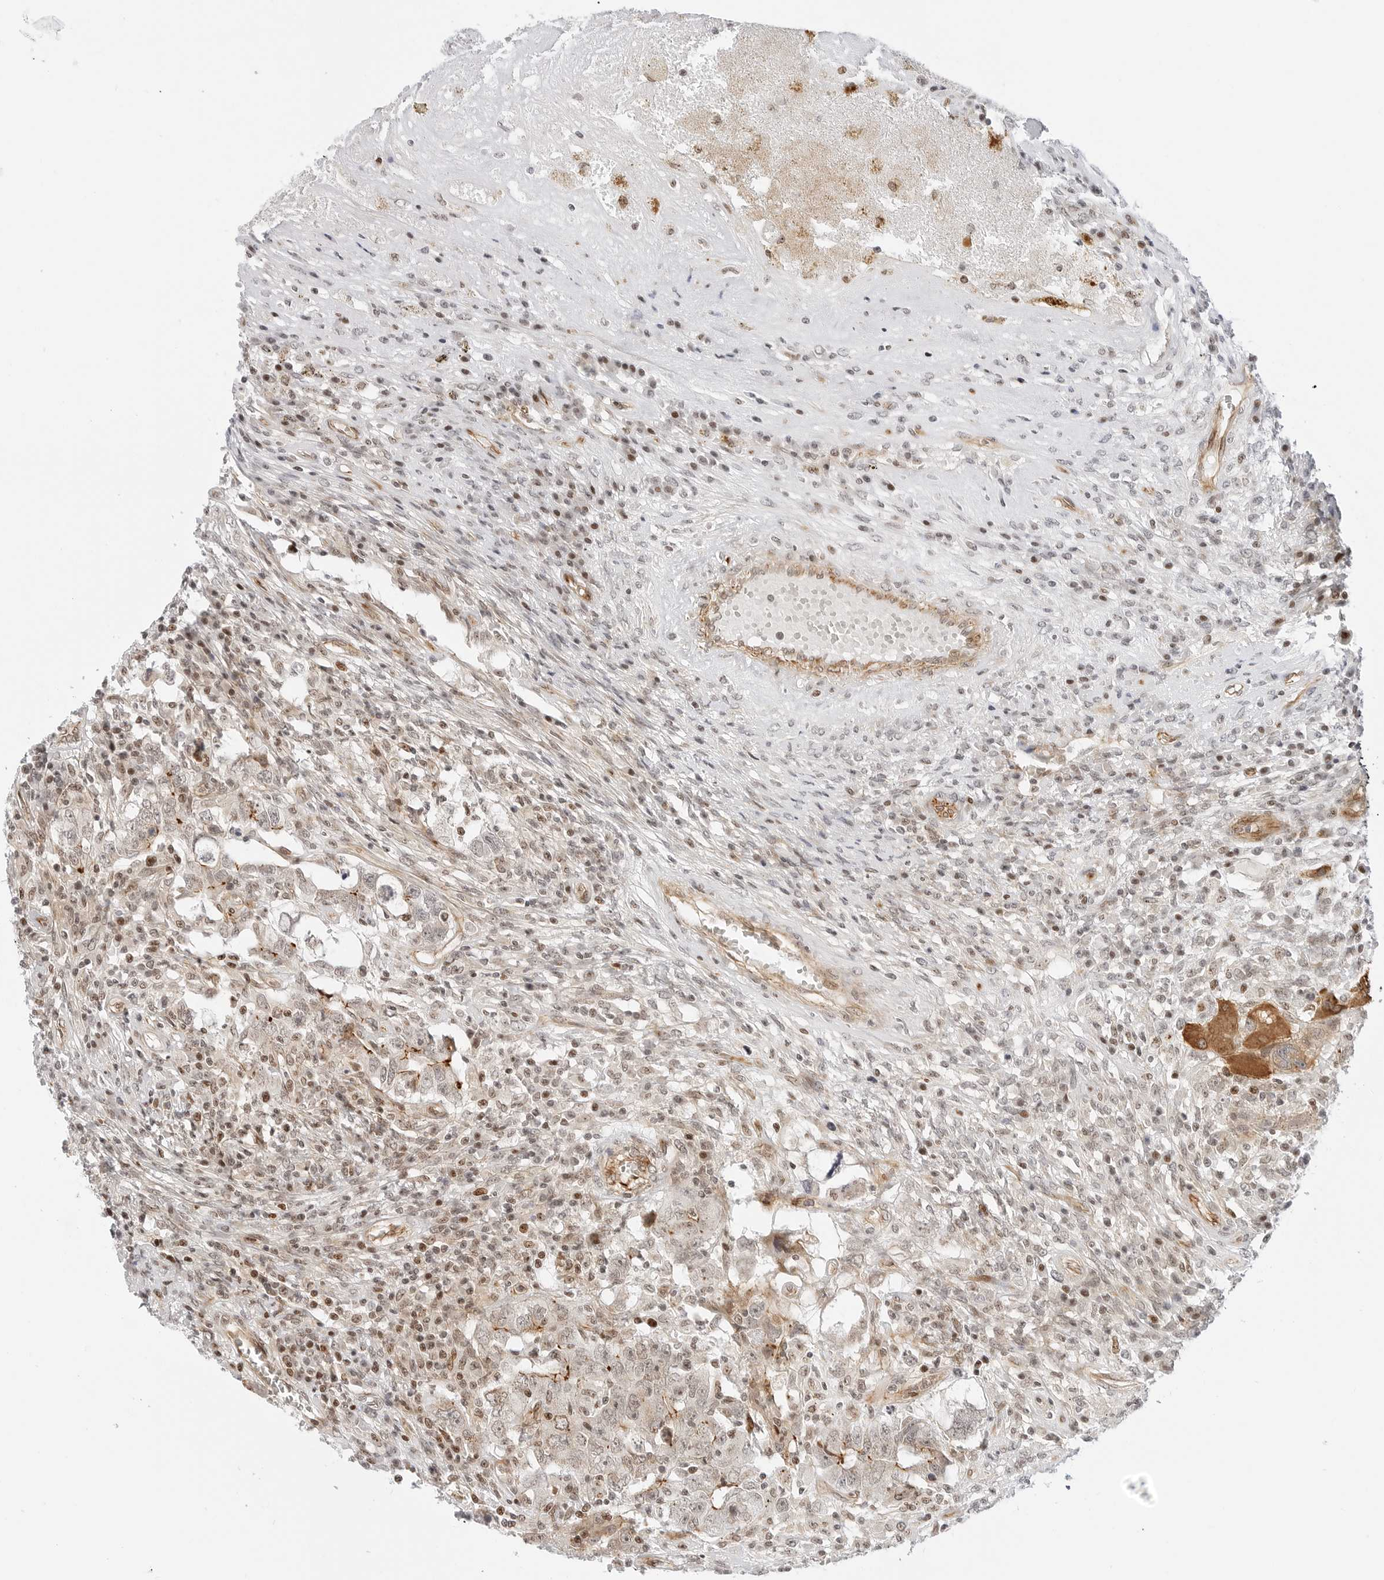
{"staining": {"intensity": "moderate", "quantity": "<25%", "location": "cytoplasmic/membranous"}, "tissue": "testis cancer", "cell_type": "Tumor cells", "image_type": "cancer", "snomed": [{"axis": "morphology", "description": "Carcinoma, Embryonal, NOS"}, {"axis": "topography", "description": "Testis"}], "caption": "Protein expression analysis of human embryonal carcinoma (testis) reveals moderate cytoplasmic/membranous expression in about <25% of tumor cells.", "gene": "ZNF613", "patient": {"sex": "male", "age": 26}}